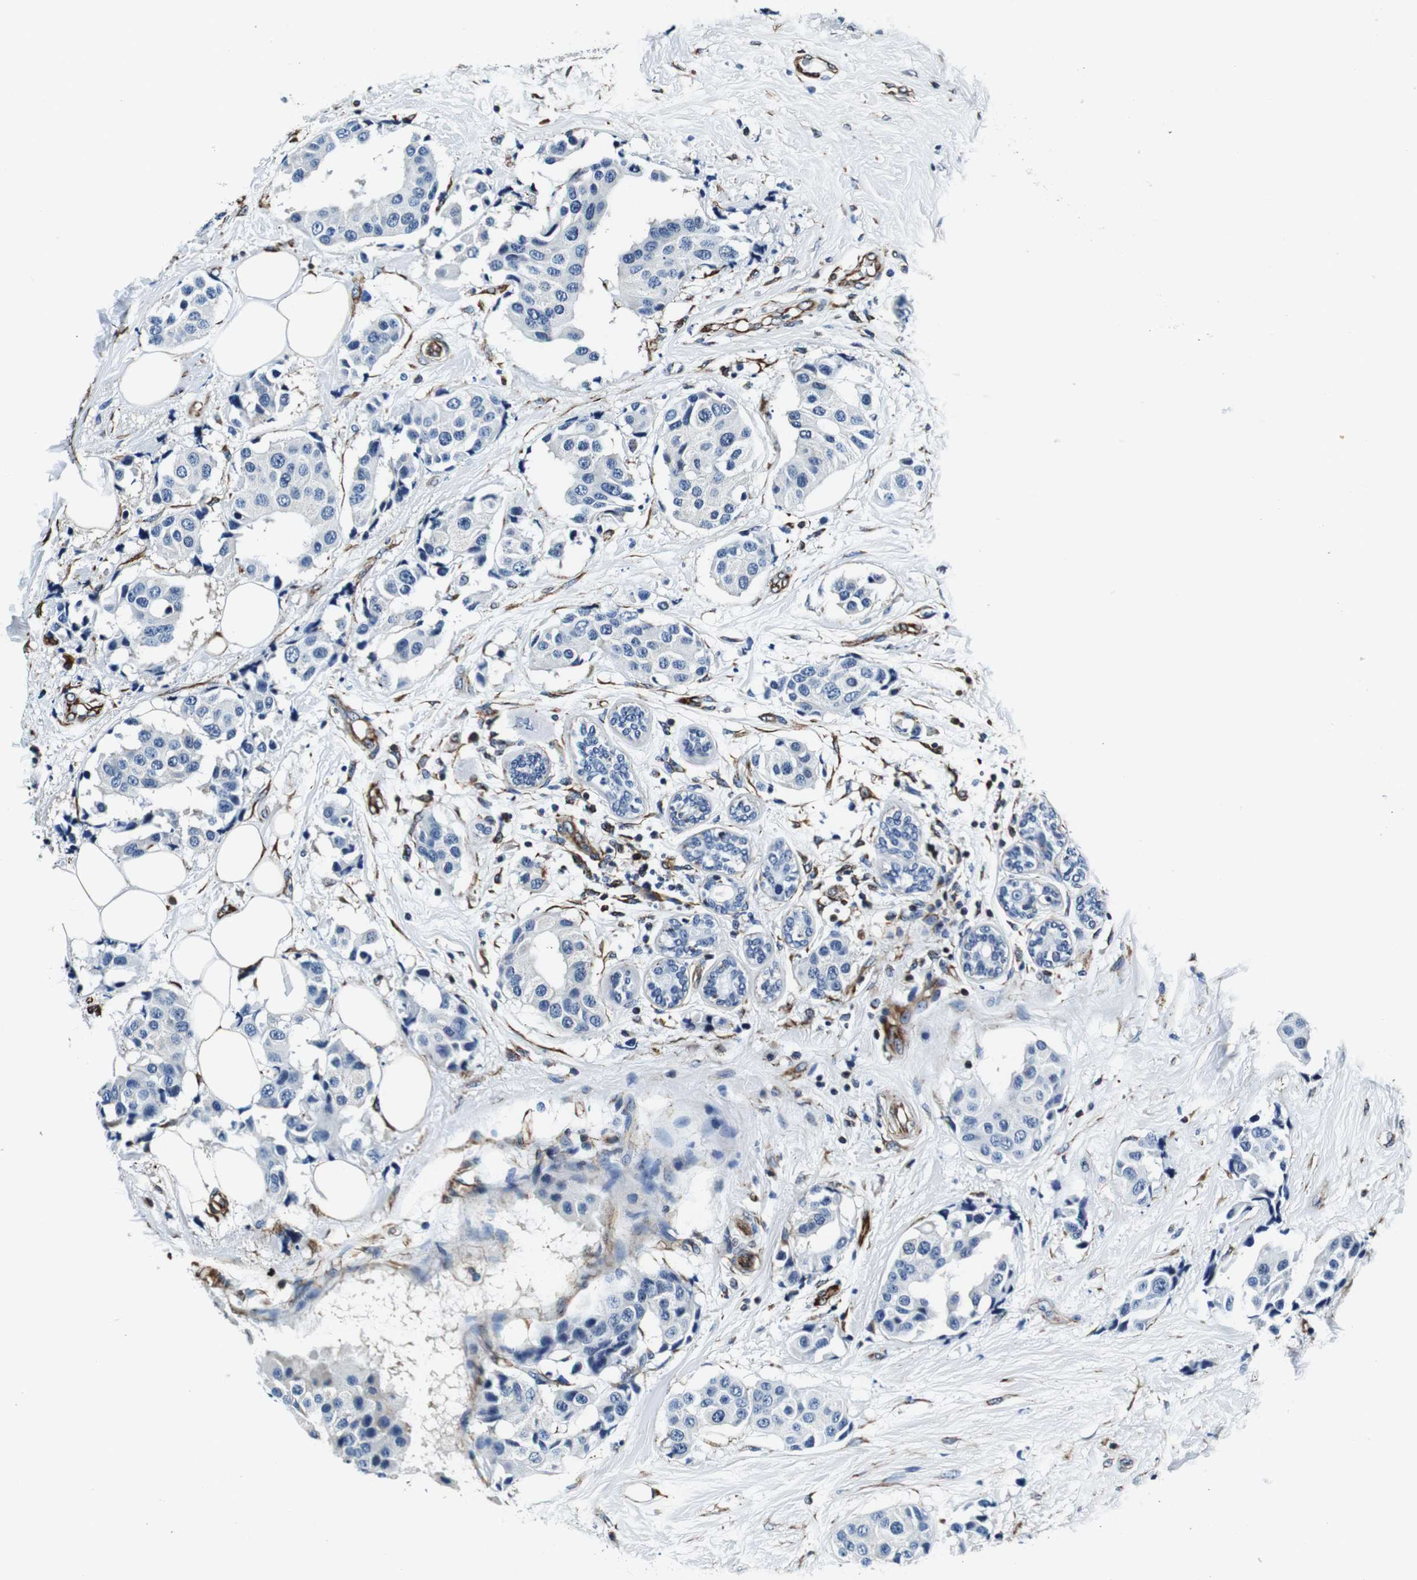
{"staining": {"intensity": "negative", "quantity": "none", "location": "none"}, "tissue": "breast cancer", "cell_type": "Tumor cells", "image_type": "cancer", "snomed": [{"axis": "morphology", "description": "Normal tissue, NOS"}, {"axis": "morphology", "description": "Duct carcinoma"}, {"axis": "topography", "description": "Breast"}], "caption": "The micrograph demonstrates no significant expression in tumor cells of breast intraductal carcinoma.", "gene": "GJE1", "patient": {"sex": "female", "age": 39}}